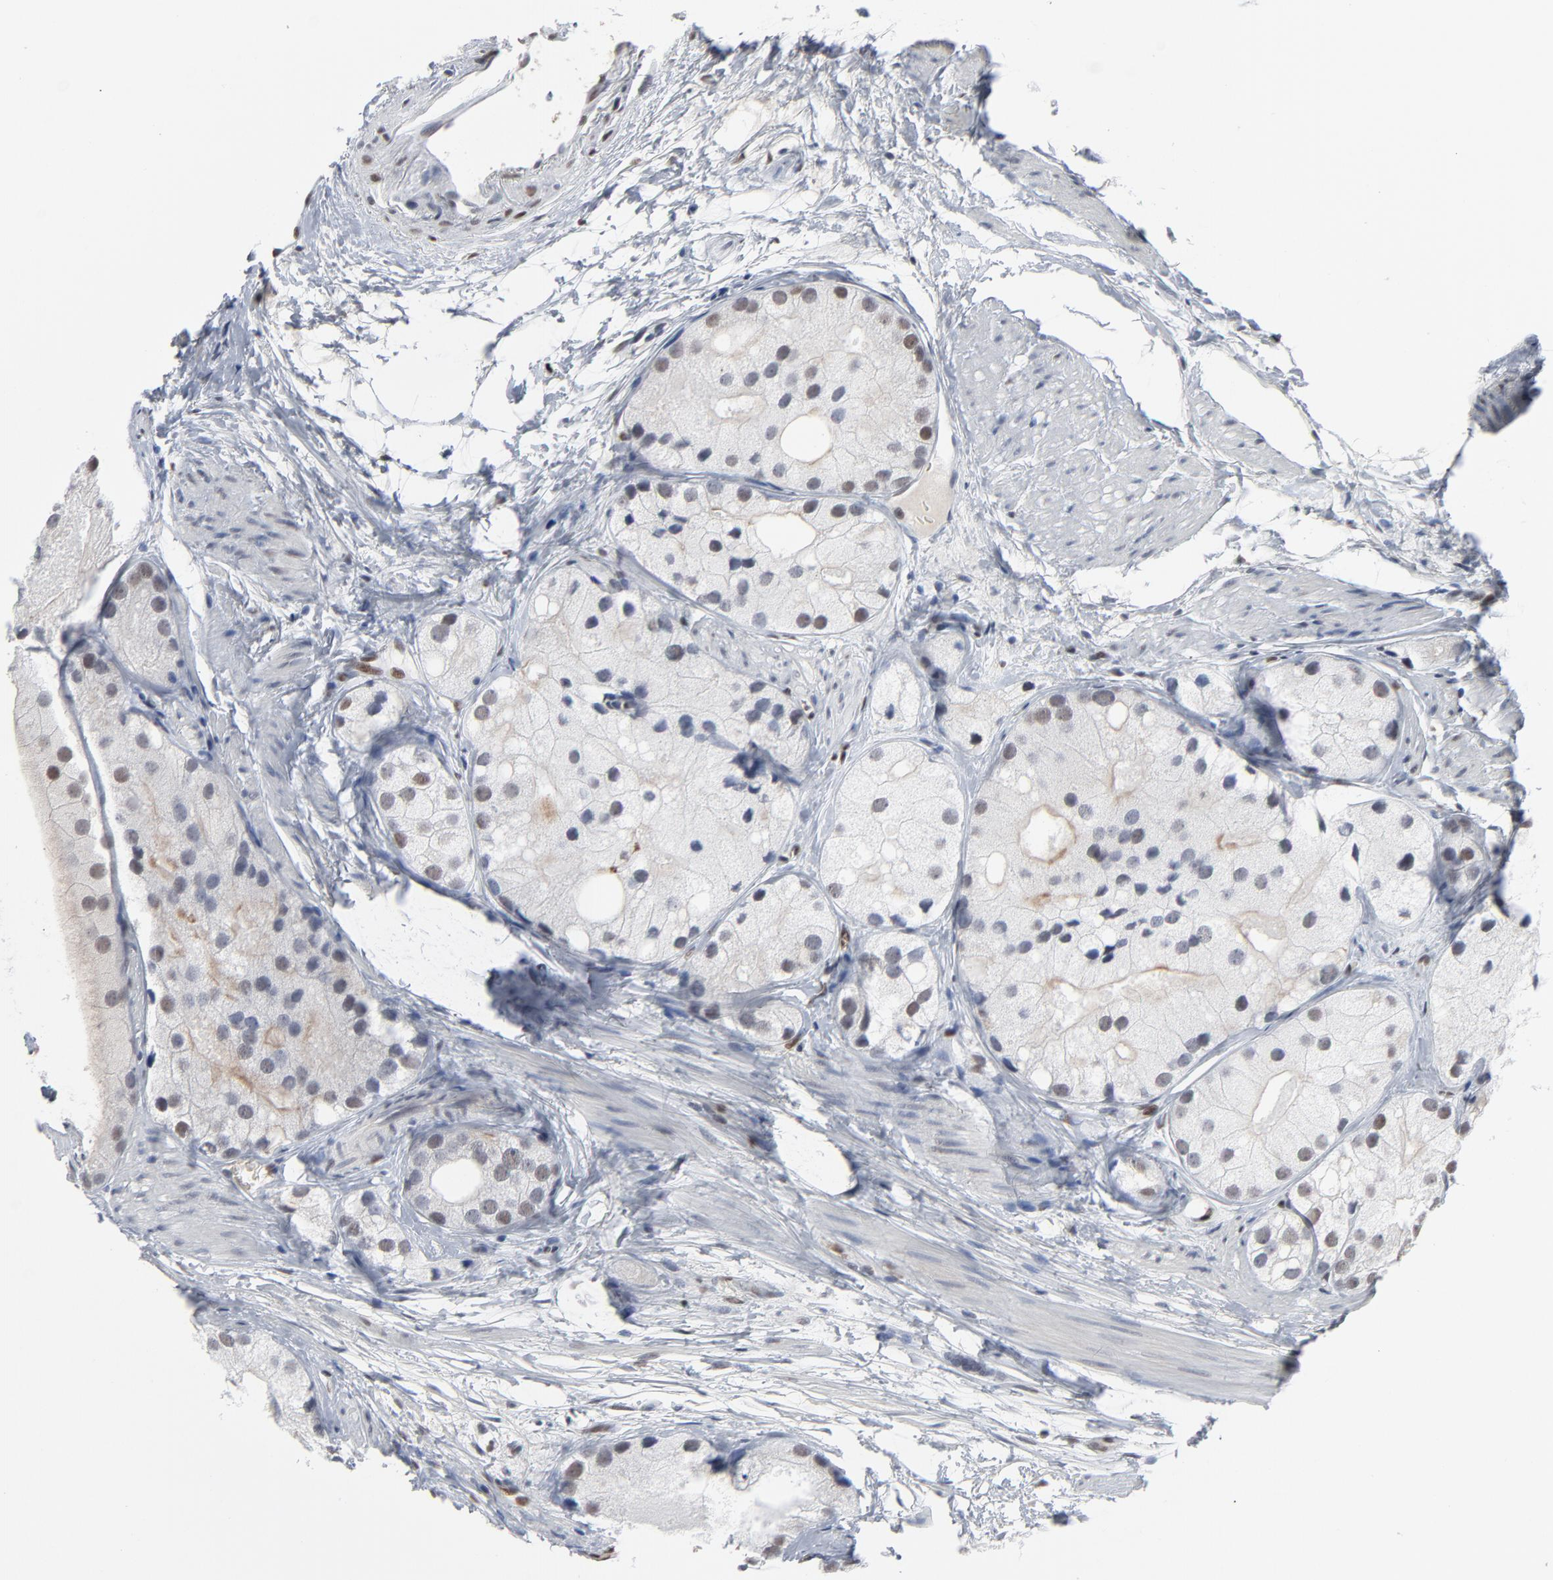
{"staining": {"intensity": "weak", "quantity": "<25%", "location": "nuclear"}, "tissue": "prostate cancer", "cell_type": "Tumor cells", "image_type": "cancer", "snomed": [{"axis": "morphology", "description": "Adenocarcinoma, Low grade"}, {"axis": "topography", "description": "Prostate"}], "caption": "This is an immunohistochemistry (IHC) image of human adenocarcinoma (low-grade) (prostate). There is no staining in tumor cells.", "gene": "ATF7", "patient": {"sex": "male", "age": 69}}